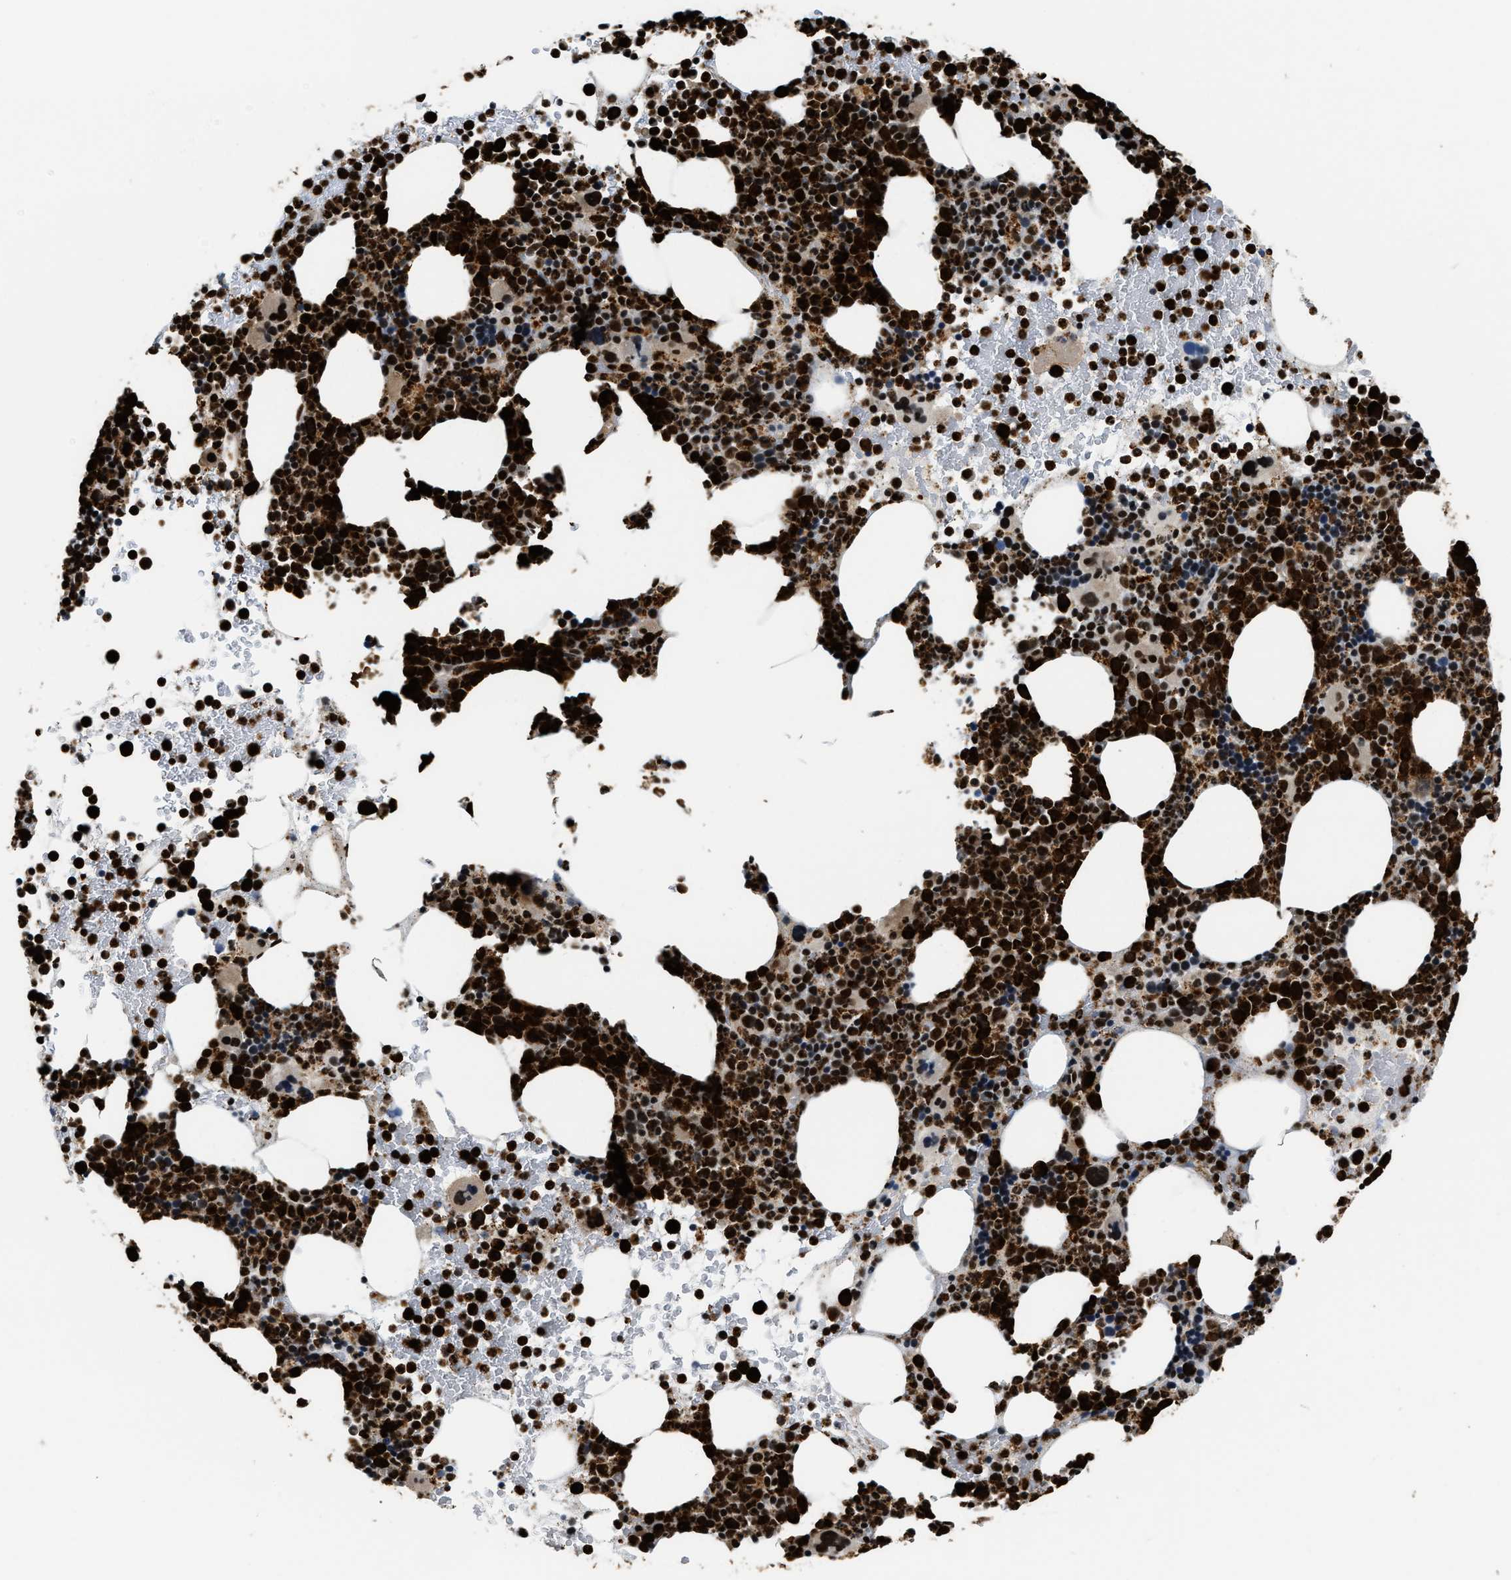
{"staining": {"intensity": "strong", "quantity": ">75%", "location": "cytoplasmic/membranous,nuclear"}, "tissue": "bone marrow", "cell_type": "Hematopoietic cells", "image_type": "normal", "snomed": [{"axis": "morphology", "description": "Normal tissue, NOS"}, {"axis": "morphology", "description": "Inflammation, NOS"}, {"axis": "topography", "description": "Bone marrow"}], "caption": "The image demonstrates immunohistochemical staining of normal bone marrow. There is strong cytoplasmic/membranous,nuclear positivity is appreciated in approximately >75% of hematopoietic cells.", "gene": "CCNDBP1", "patient": {"sex": "male", "age": 73}}